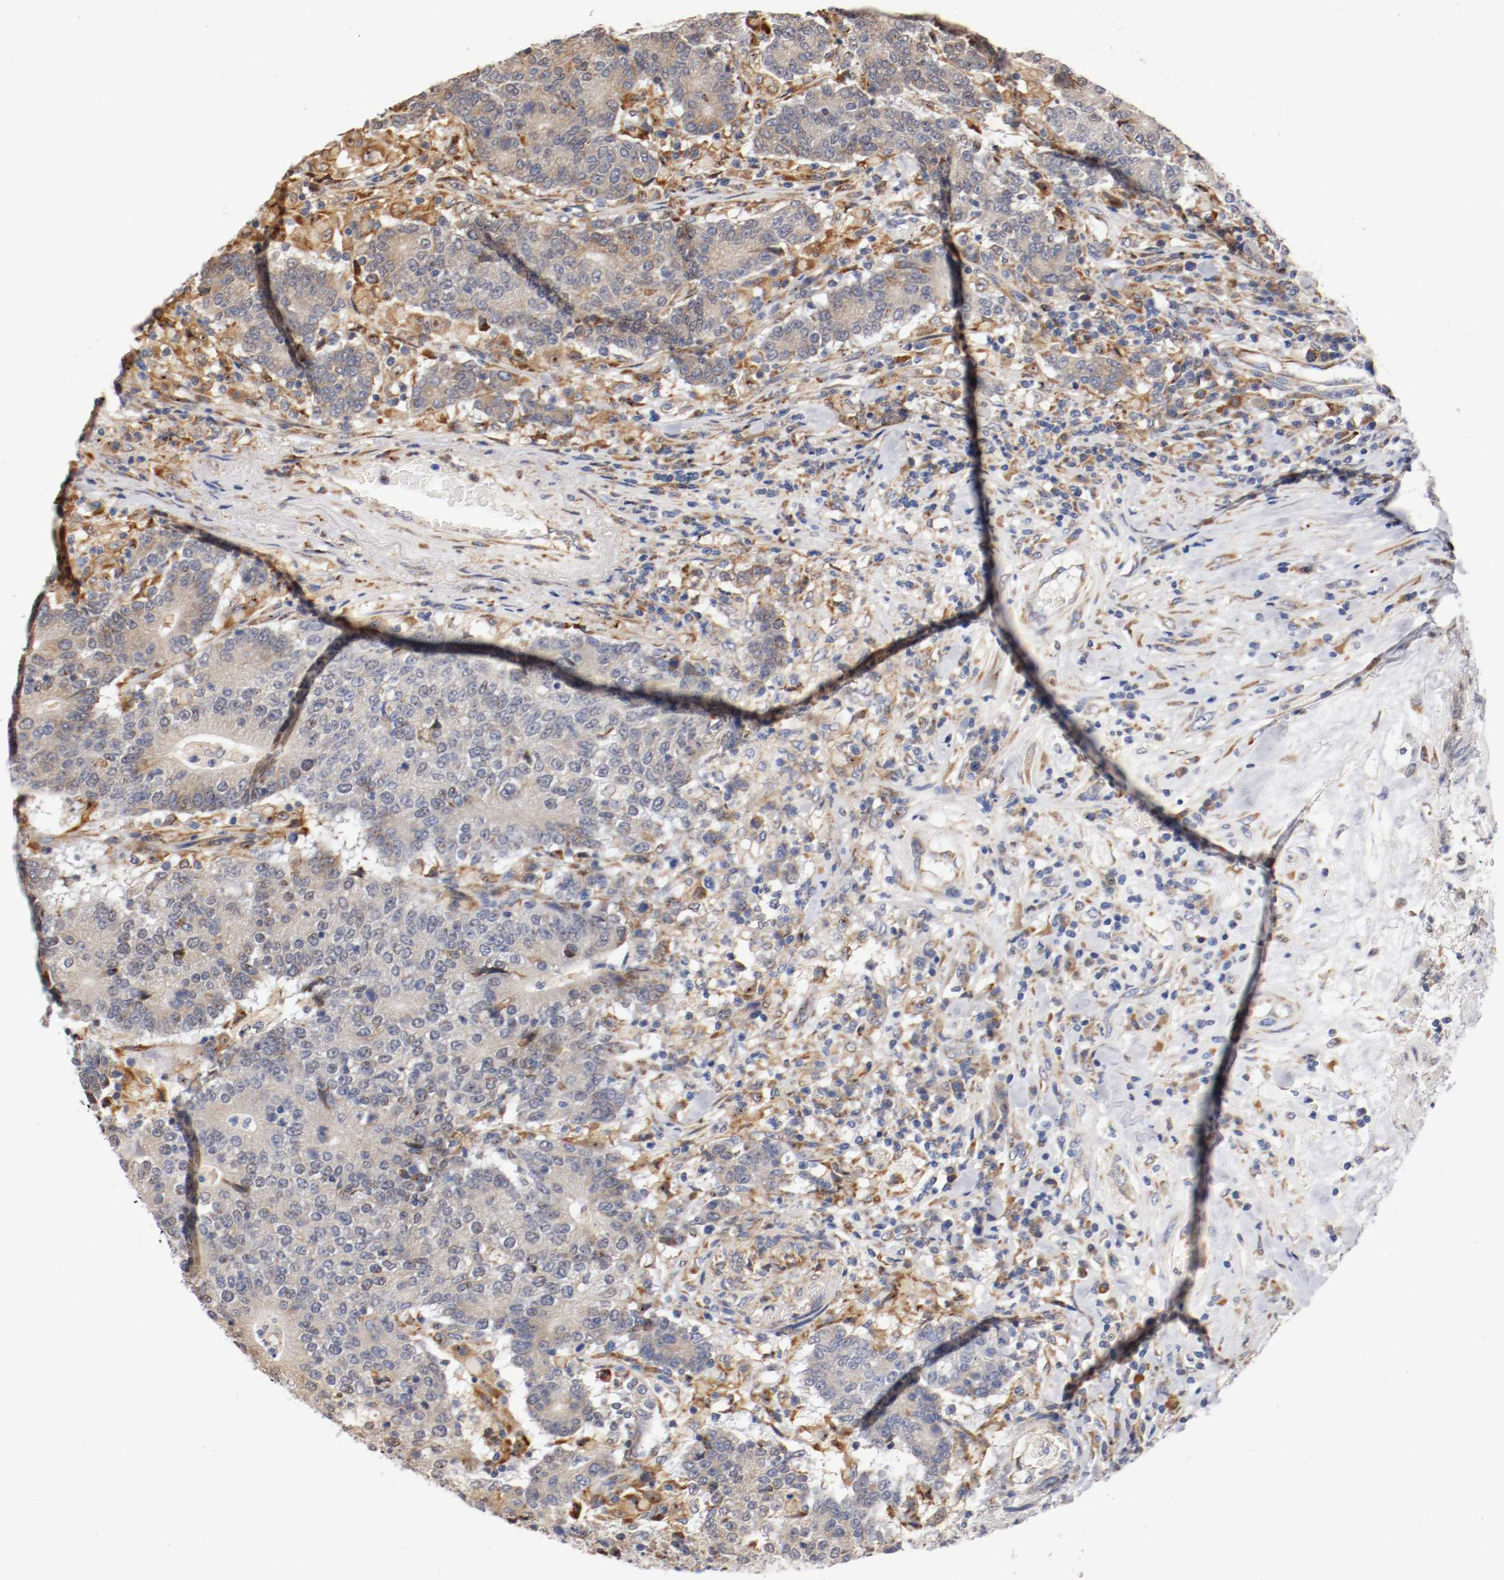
{"staining": {"intensity": "moderate", "quantity": ">75%", "location": "cytoplasmic/membranous"}, "tissue": "colorectal cancer", "cell_type": "Tumor cells", "image_type": "cancer", "snomed": [{"axis": "morphology", "description": "Normal tissue, NOS"}, {"axis": "morphology", "description": "Adenocarcinoma, NOS"}, {"axis": "topography", "description": "Colon"}], "caption": "Tumor cells display moderate cytoplasmic/membranous expression in about >75% of cells in colorectal adenocarcinoma. The protein of interest is shown in brown color, while the nuclei are stained blue.", "gene": "TNFSF13", "patient": {"sex": "female", "age": 75}}